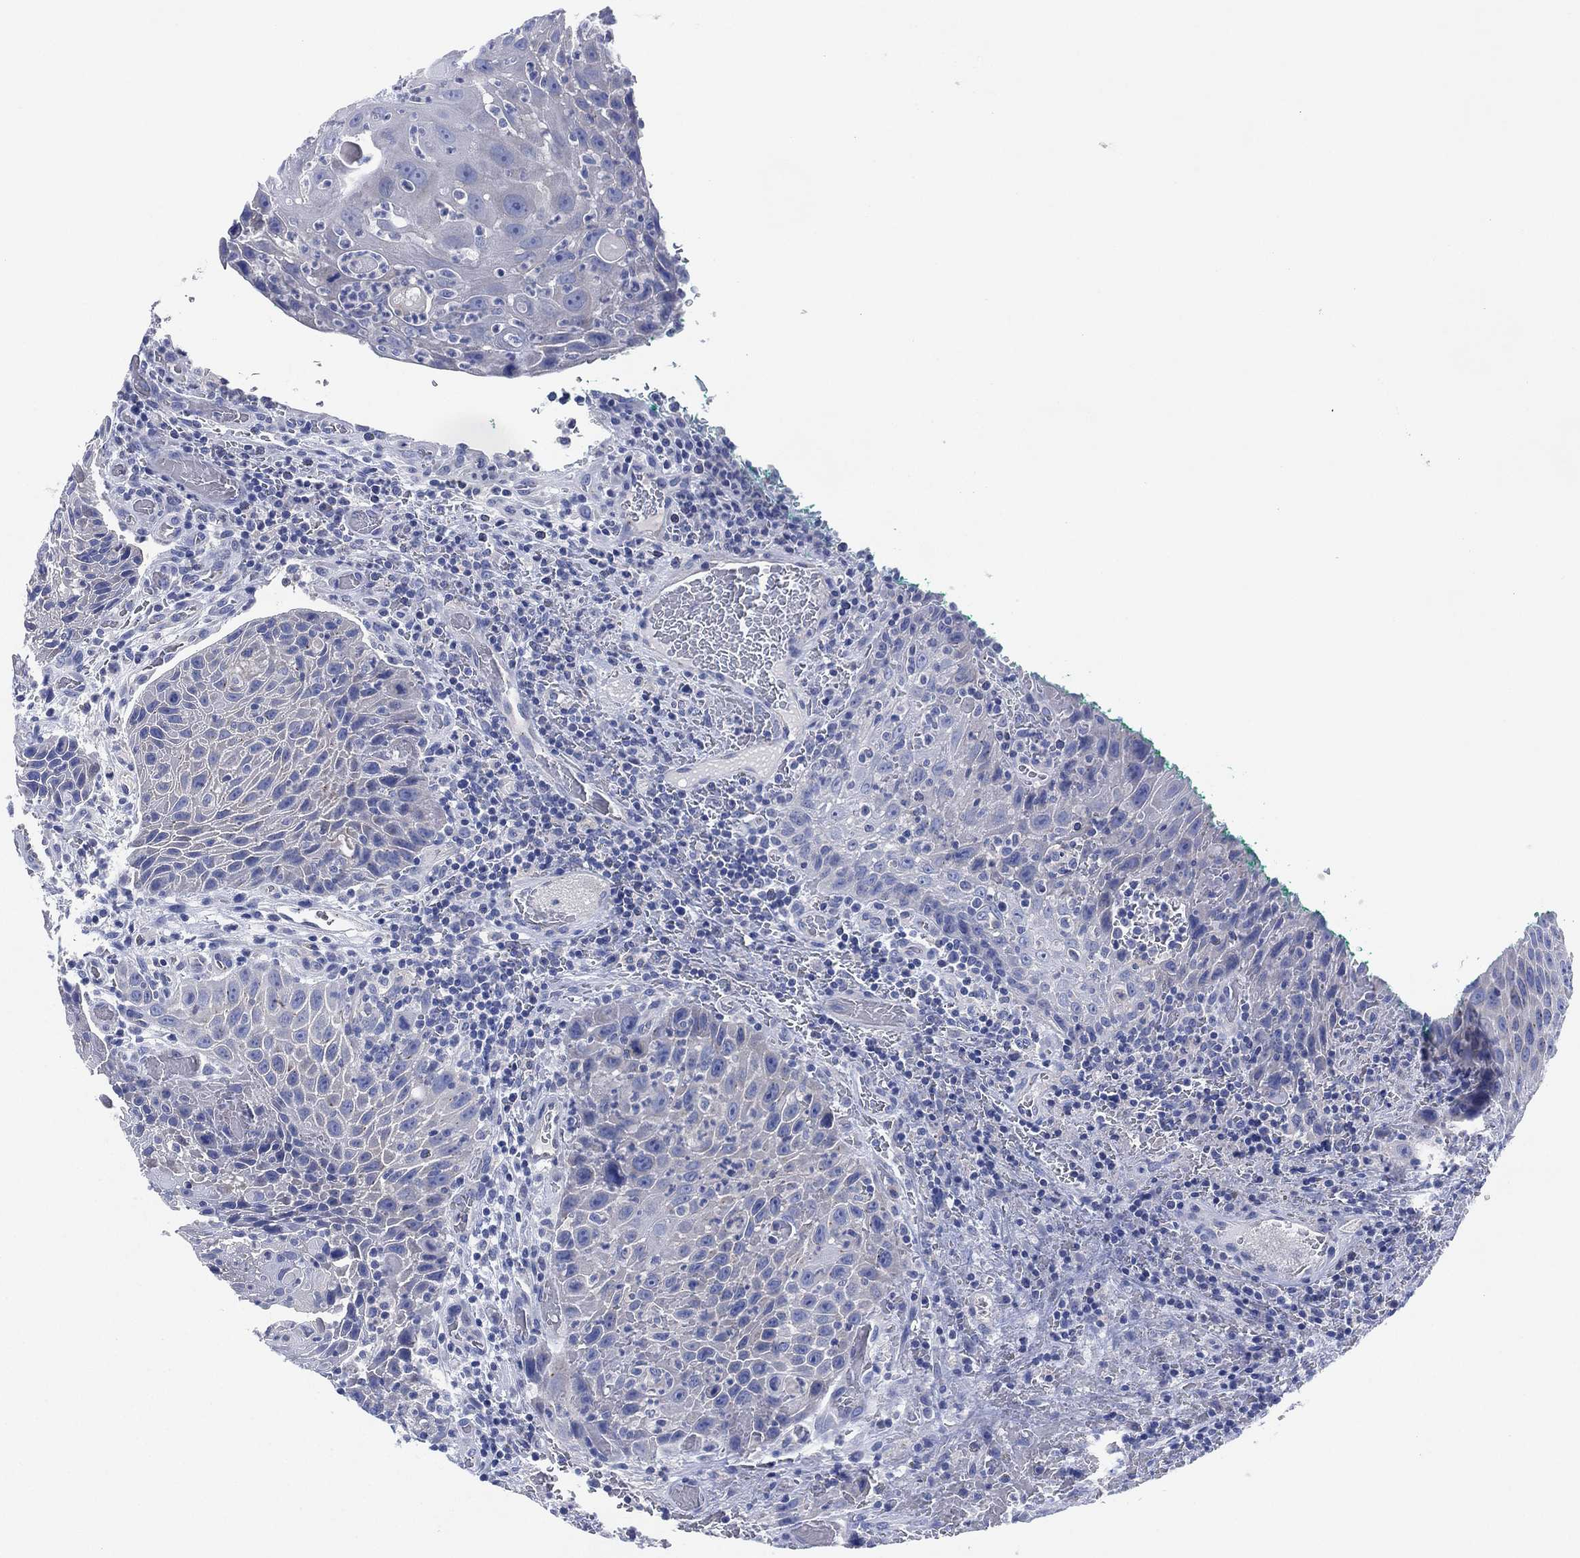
{"staining": {"intensity": "negative", "quantity": "none", "location": "none"}, "tissue": "head and neck cancer", "cell_type": "Tumor cells", "image_type": "cancer", "snomed": [{"axis": "morphology", "description": "Squamous cell carcinoma, NOS"}, {"axis": "topography", "description": "Head-Neck"}], "caption": "High power microscopy histopathology image of an IHC micrograph of head and neck cancer (squamous cell carcinoma), revealing no significant expression in tumor cells.", "gene": "CHRNA3", "patient": {"sex": "male", "age": 69}}